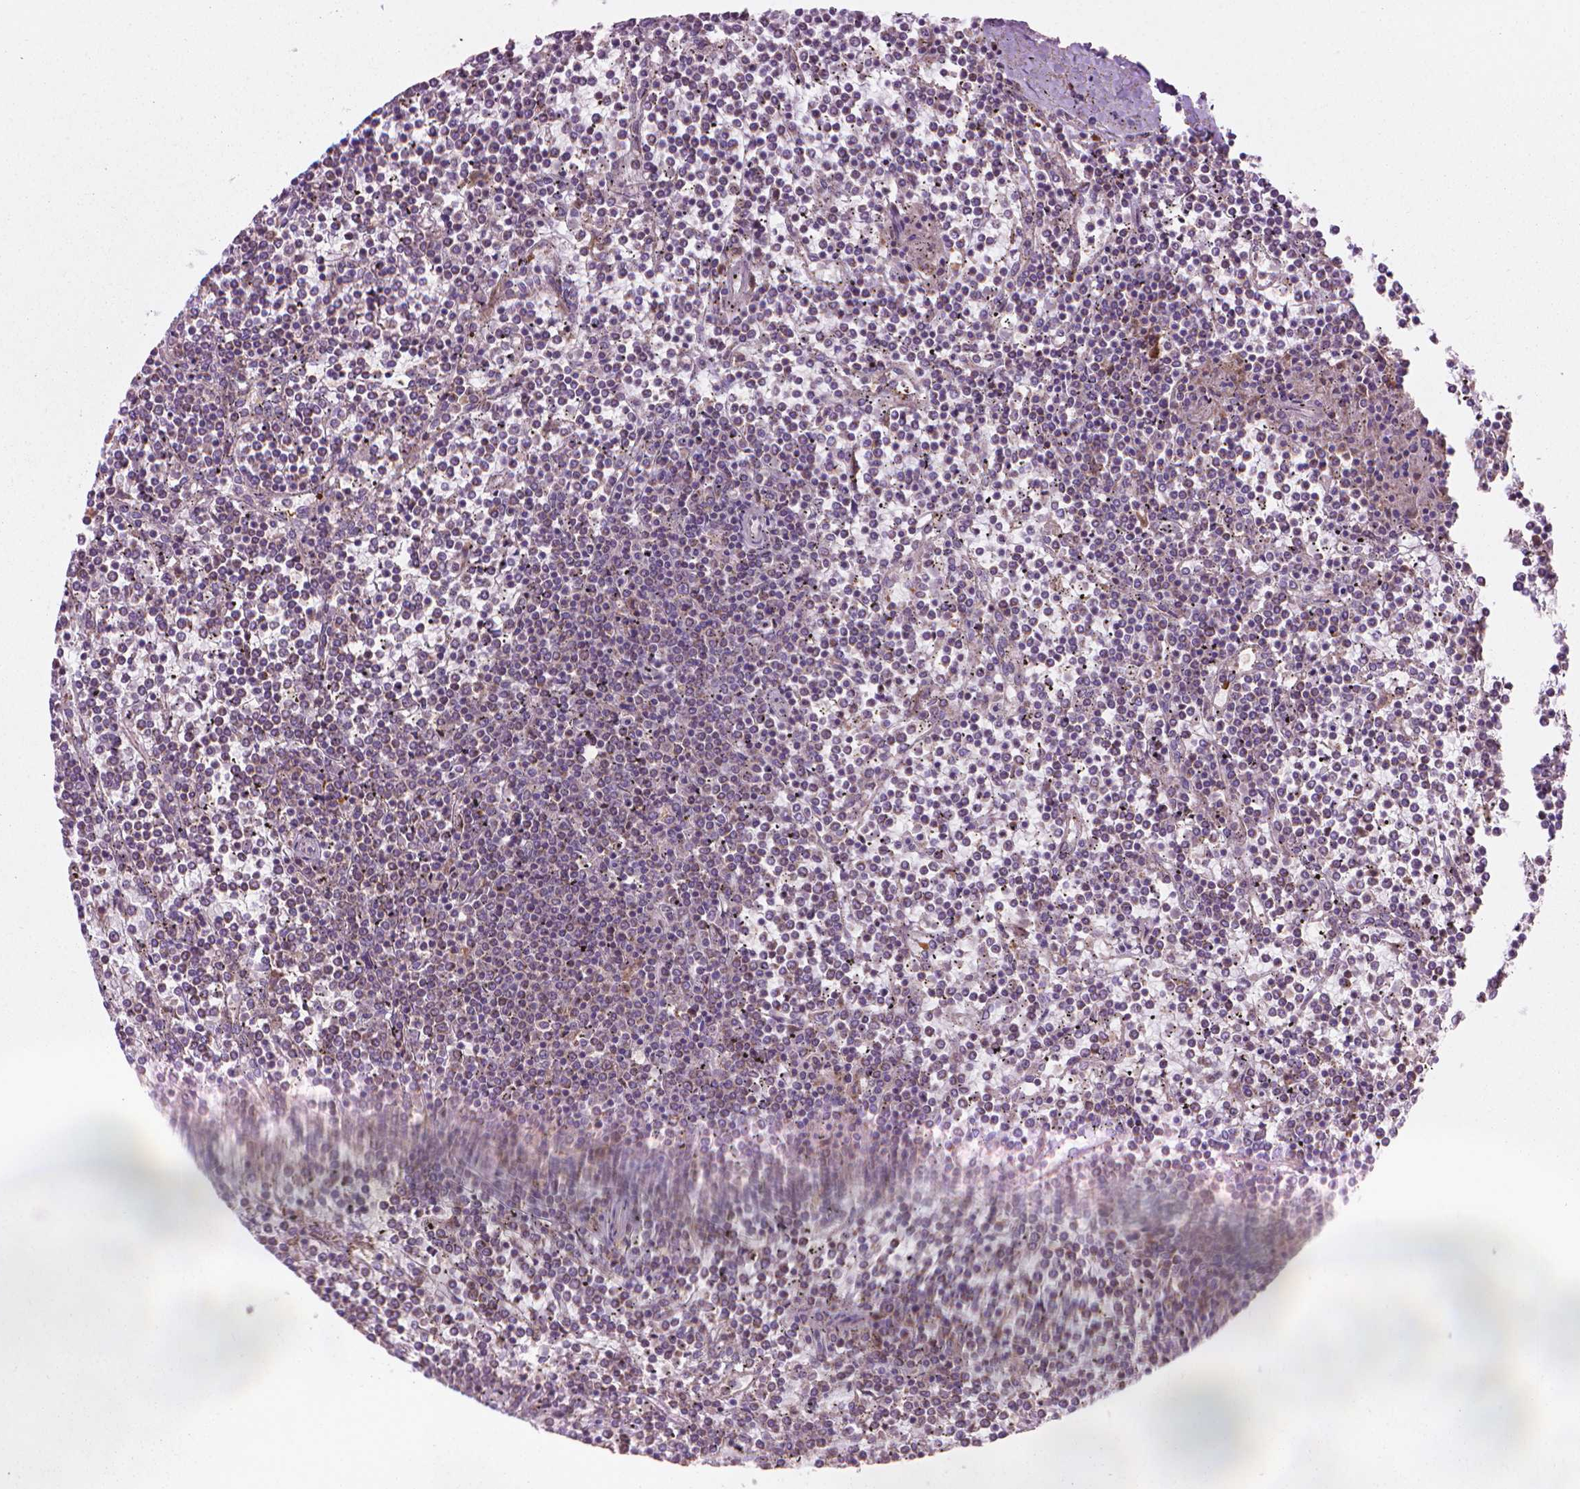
{"staining": {"intensity": "negative", "quantity": "none", "location": "none"}, "tissue": "lymphoma", "cell_type": "Tumor cells", "image_type": "cancer", "snomed": [{"axis": "morphology", "description": "Malignant lymphoma, non-Hodgkin's type, Low grade"}, {"axis": "topography", "description": "Spleen"}], "caption": "Photomicrograph shows no protein positivity in tumor cells of malignant lymphoma, non-Hodgkin's type (low-grade) tissue.", "gene": "VARS2", "patient": {"sex": "female", "age": 19}}